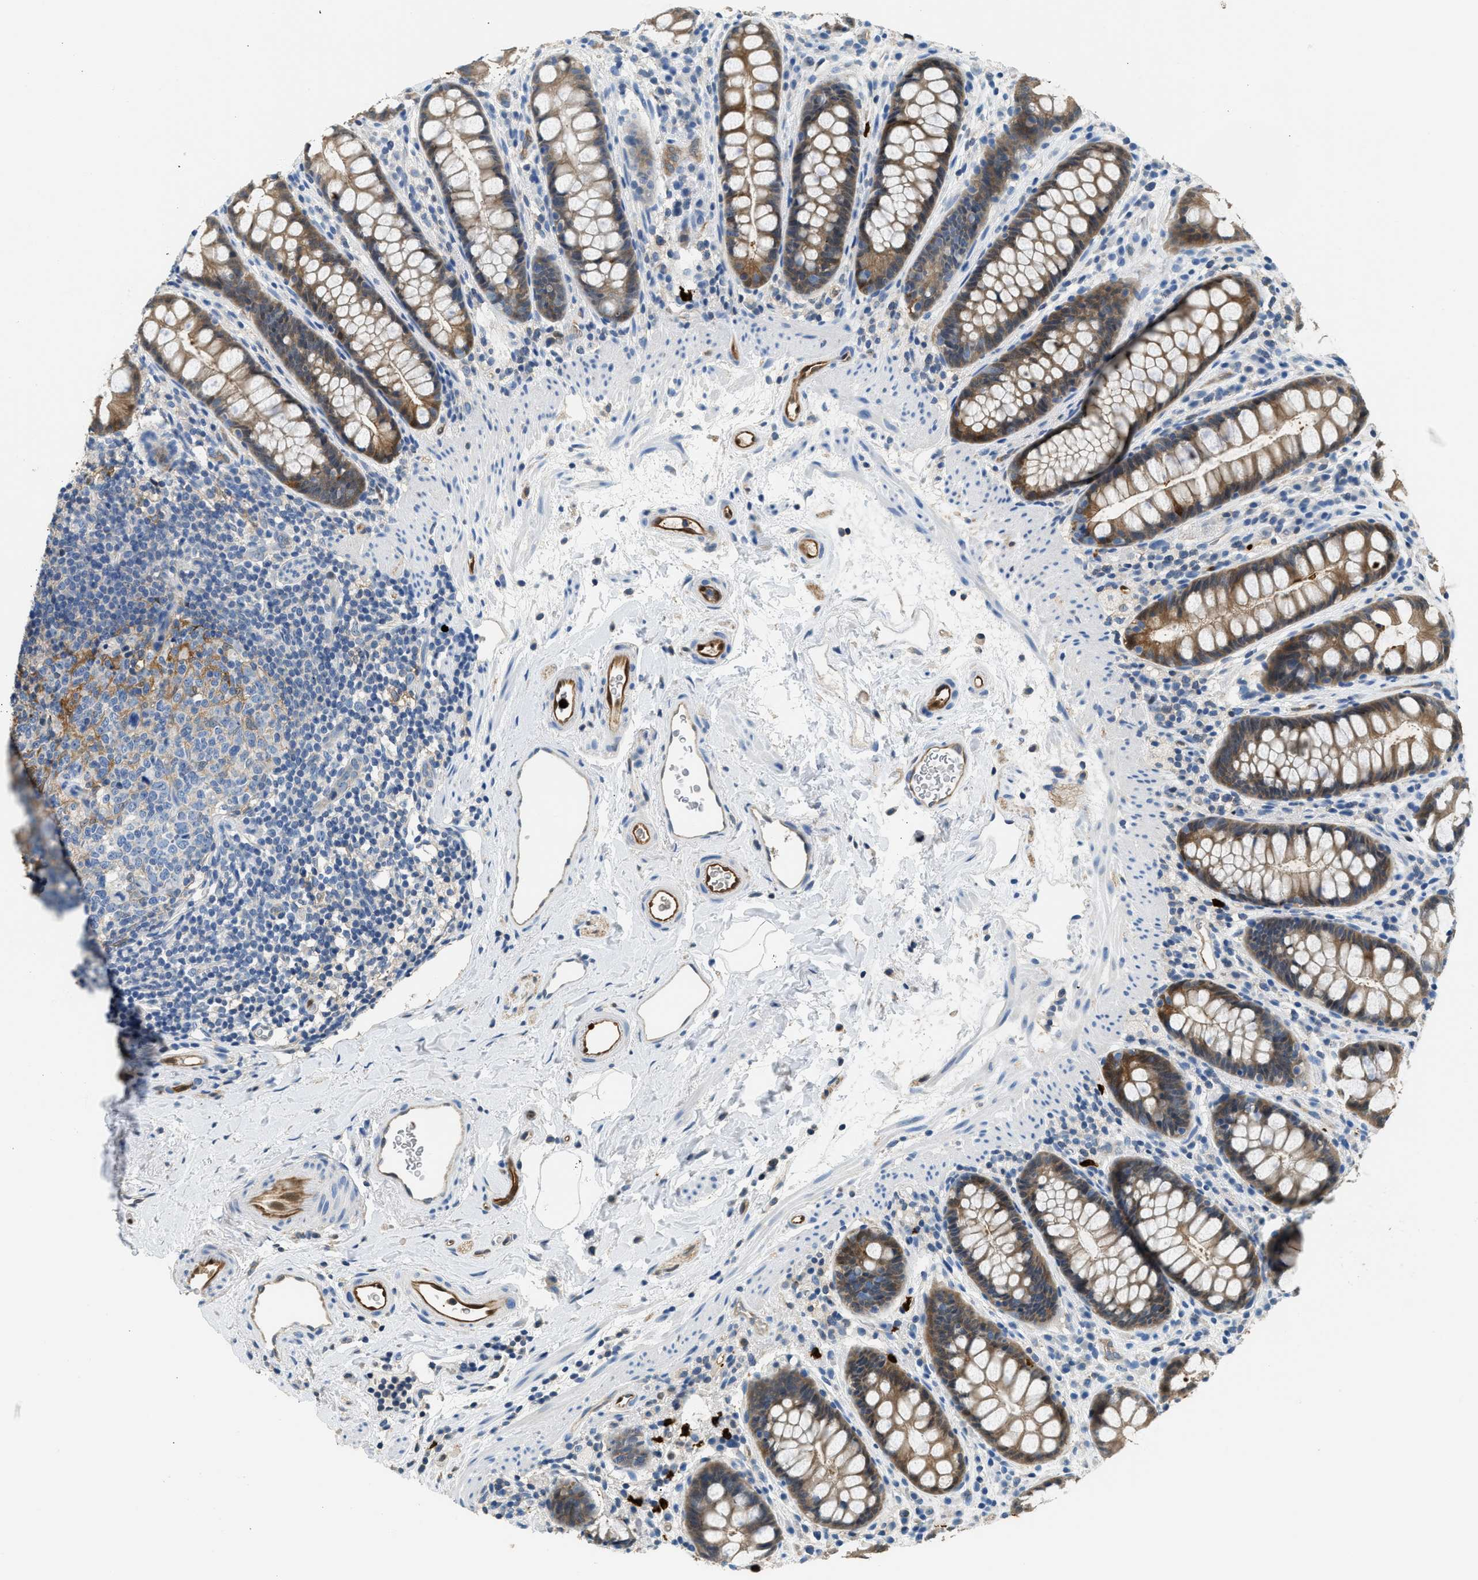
{"staining": {"intensity": "moderate", "quantity": ">75%", "location": "cytoplasmic/membranous"}, "tissue": "rectum", "cell_type": "Glandular cells", "image_type": "normal", "snomed": [{"axis": "morphology", "description": "Normal tissue, NOS"}, {"axis": "topography", "description": "Rectum"}], "caption": "Immunohistochemical staining of unremarkable human rectum exhibits moderate cytoplasmic/membranous protein positivity in approximately >75% of glandular cells. (Brightfield microscopy of DAB IHC at high magnification).", "gene": "ANXA3", "patient": {"sex": "female", "age": 65}}